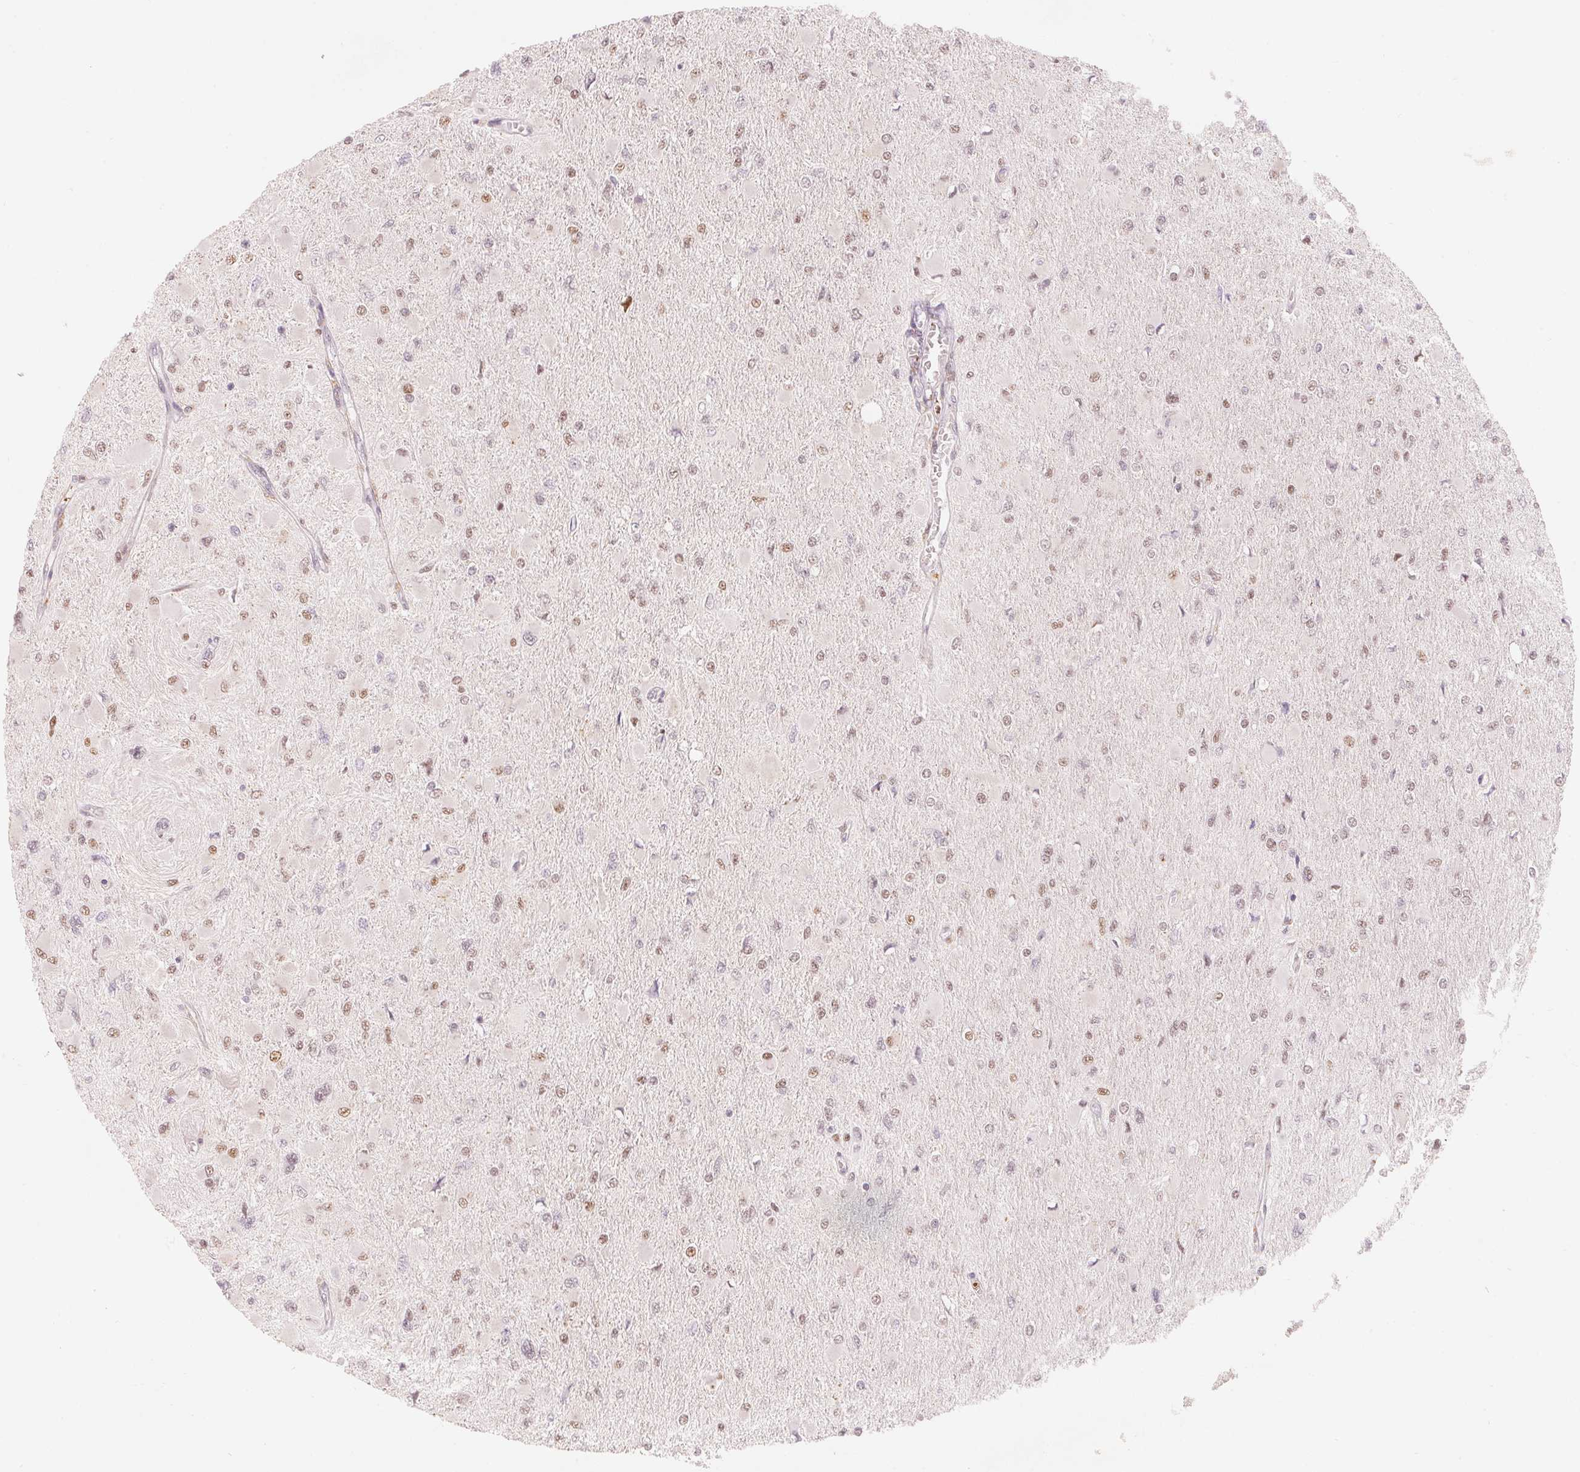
{"staining": {"intensity": "weak", "quantity": "25%-75%", "location": "nuclear"}, "tissue": "glioma", "cell_type": "Tumor cells", "image_type": "cancer", "snomed": [{"axis": "morphology", "description": "Glioma, malignant, High grade"}, {"axis": "topography", "description": "Cerebral cortex"}], "caption": "Immunohistochemistry (IHC) of glioma shows low levels of weak nuclear expression in about 25%-75% of tumor cells. Nuclei are stained in blue.", "gene": "ARHGAP22", "patient": {"sex": "female", "age": 36}}